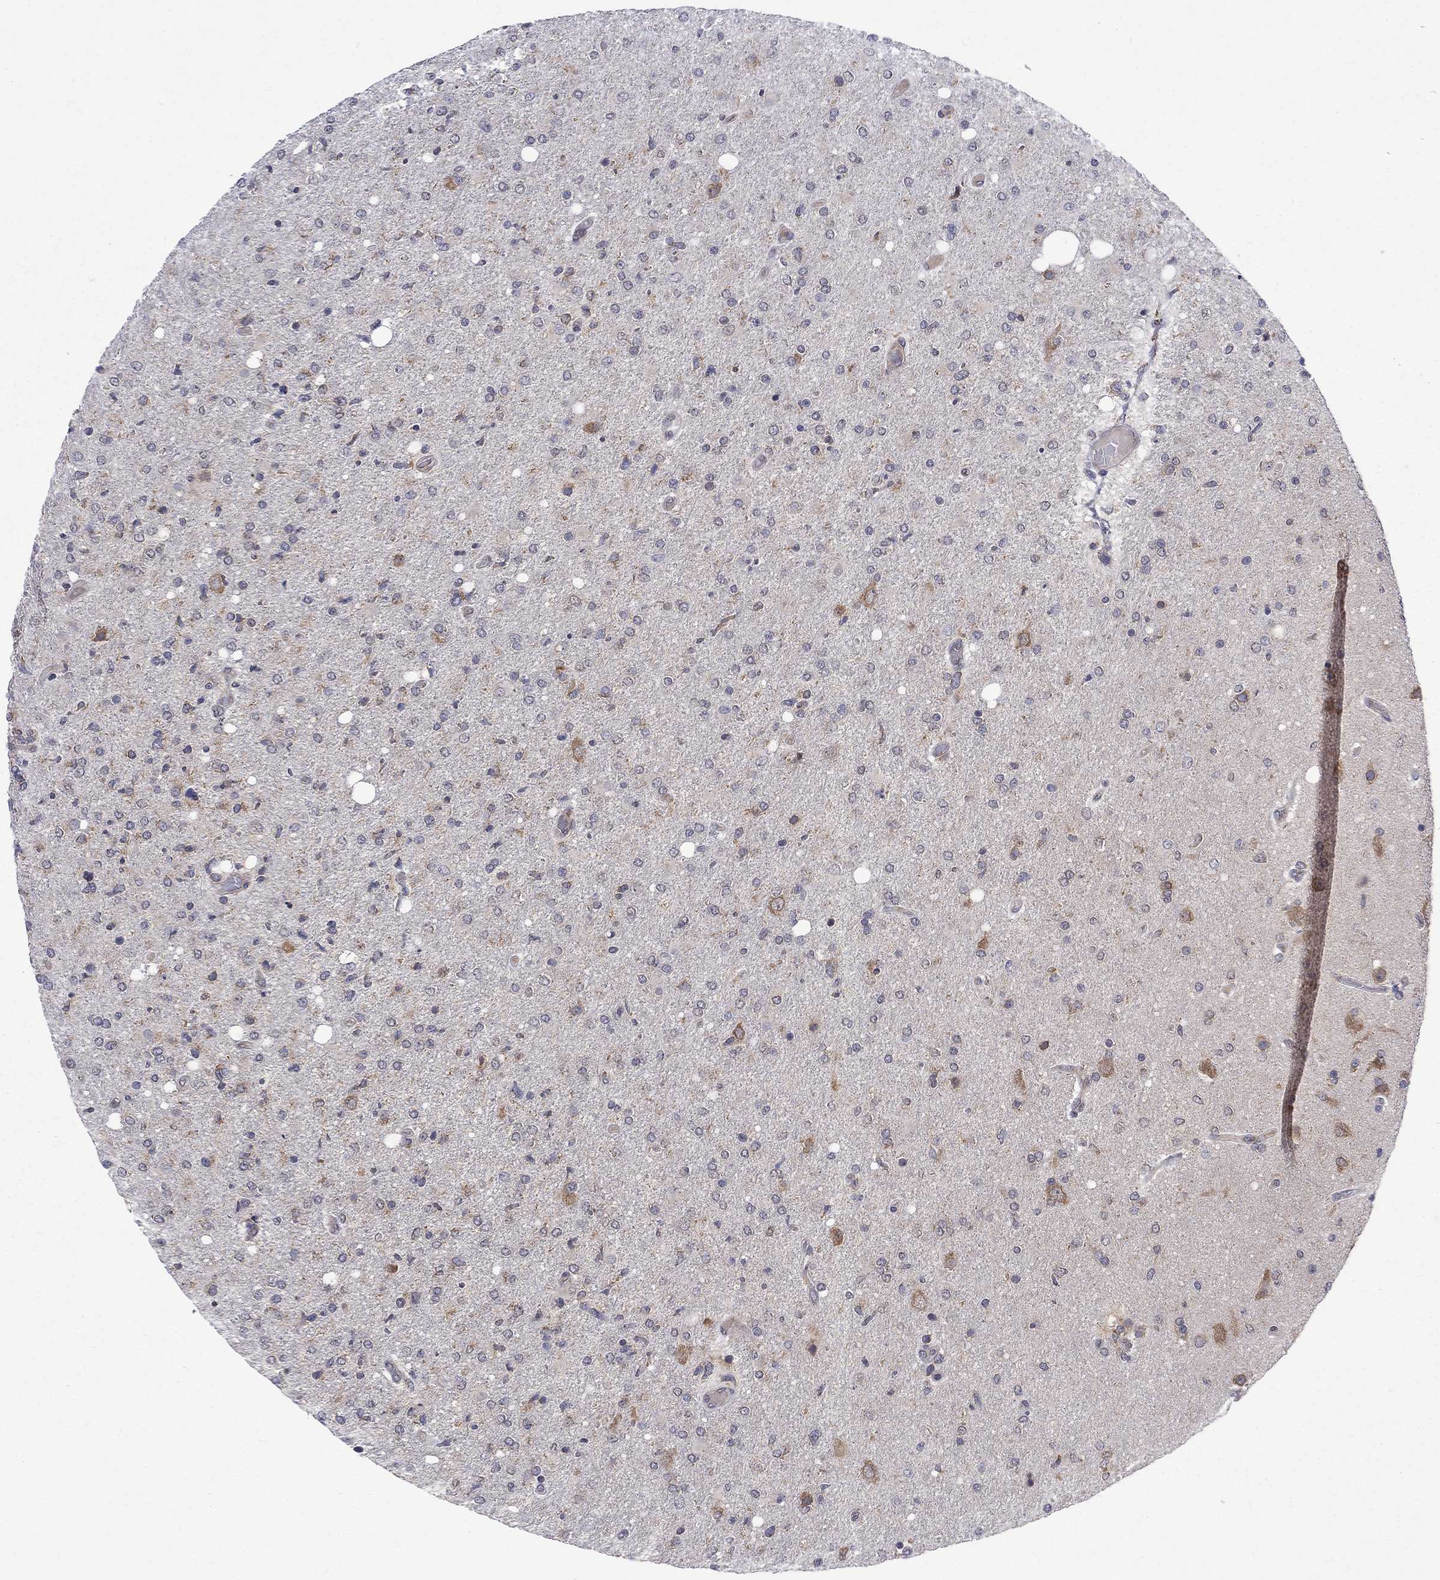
{"staining": {"intensity": "moderate", "quantity": "25%-75%", "location": "cytoplasmic/membranous"}, "tissue": "glioma", "cell_type": "Tumor cells", "image_type": "cancer", "snomed": [{"axis": "morphology", "description": "Glioma, malignant, High grade"}, {"axis": "topography", "description": "Cerebral cortex"}], "caption": "IHC histopathology image of human glioma stained for a protein (brown), which shows medium levels of moderate cytoplasmic/membranous positivity in about 25%-75% of tumor cells.", "gene": "CNOT11", "patient": {"sex": "male", "age": 70}}